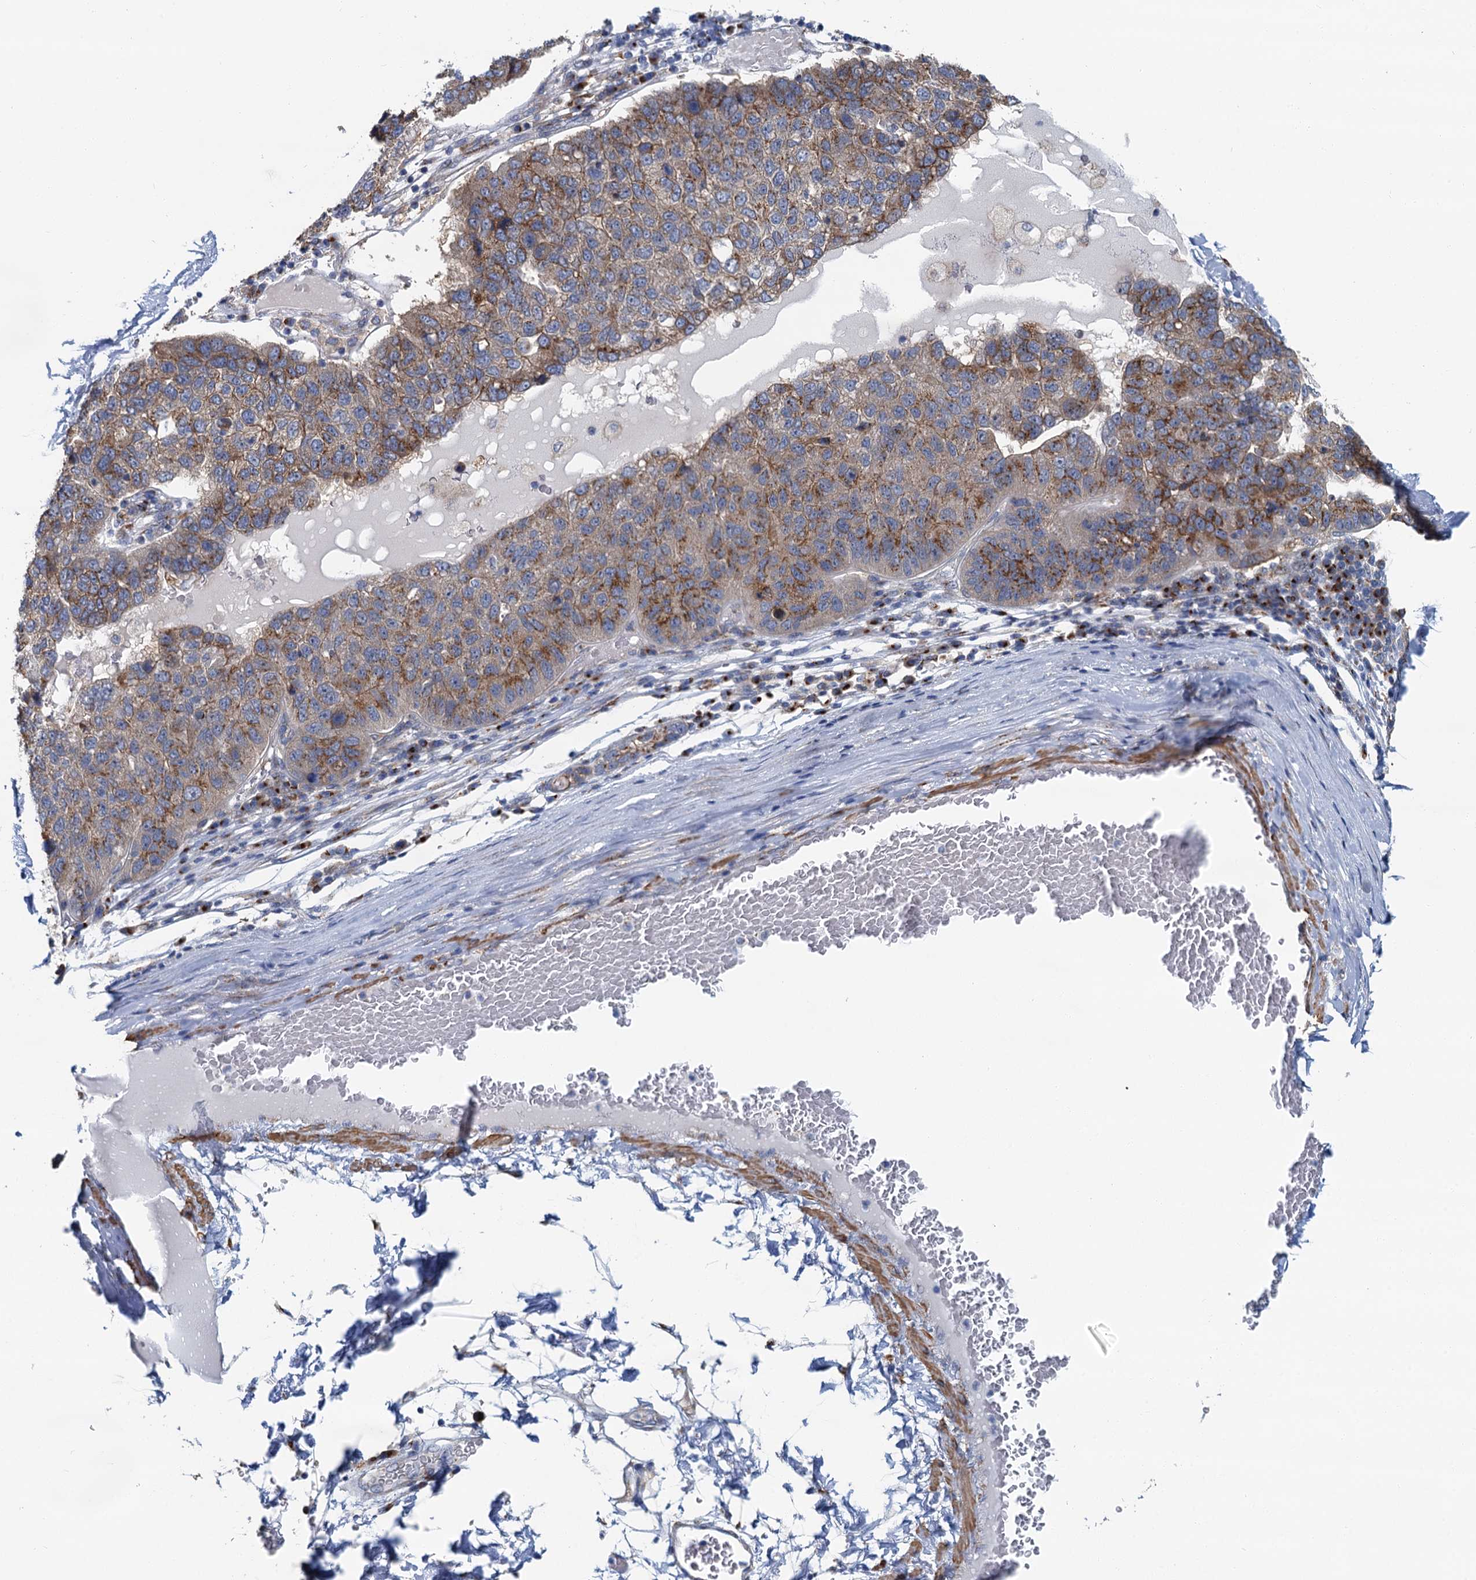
{"staining": {"intensity": "moderate", "quantity": ">75%", "location": "cytoplasmic/membranous"}, "tissue": "pancreatic cancer", "cell_type": "Tumor cells", "image_type": "cancer", "snomed": [{"axis": "morphology", "description": "Adenocarcinoma, NOS"}, {"axis": "topography", "description": "Pancreas"}], "caption": "A brown stain highlights moderate cytoplasmic/membranous positivity of a protein in human pancreatic adenocarcinoma tumor cells.", "gene": "BET1L", "patient": {"sex": "female", "age": 61}}